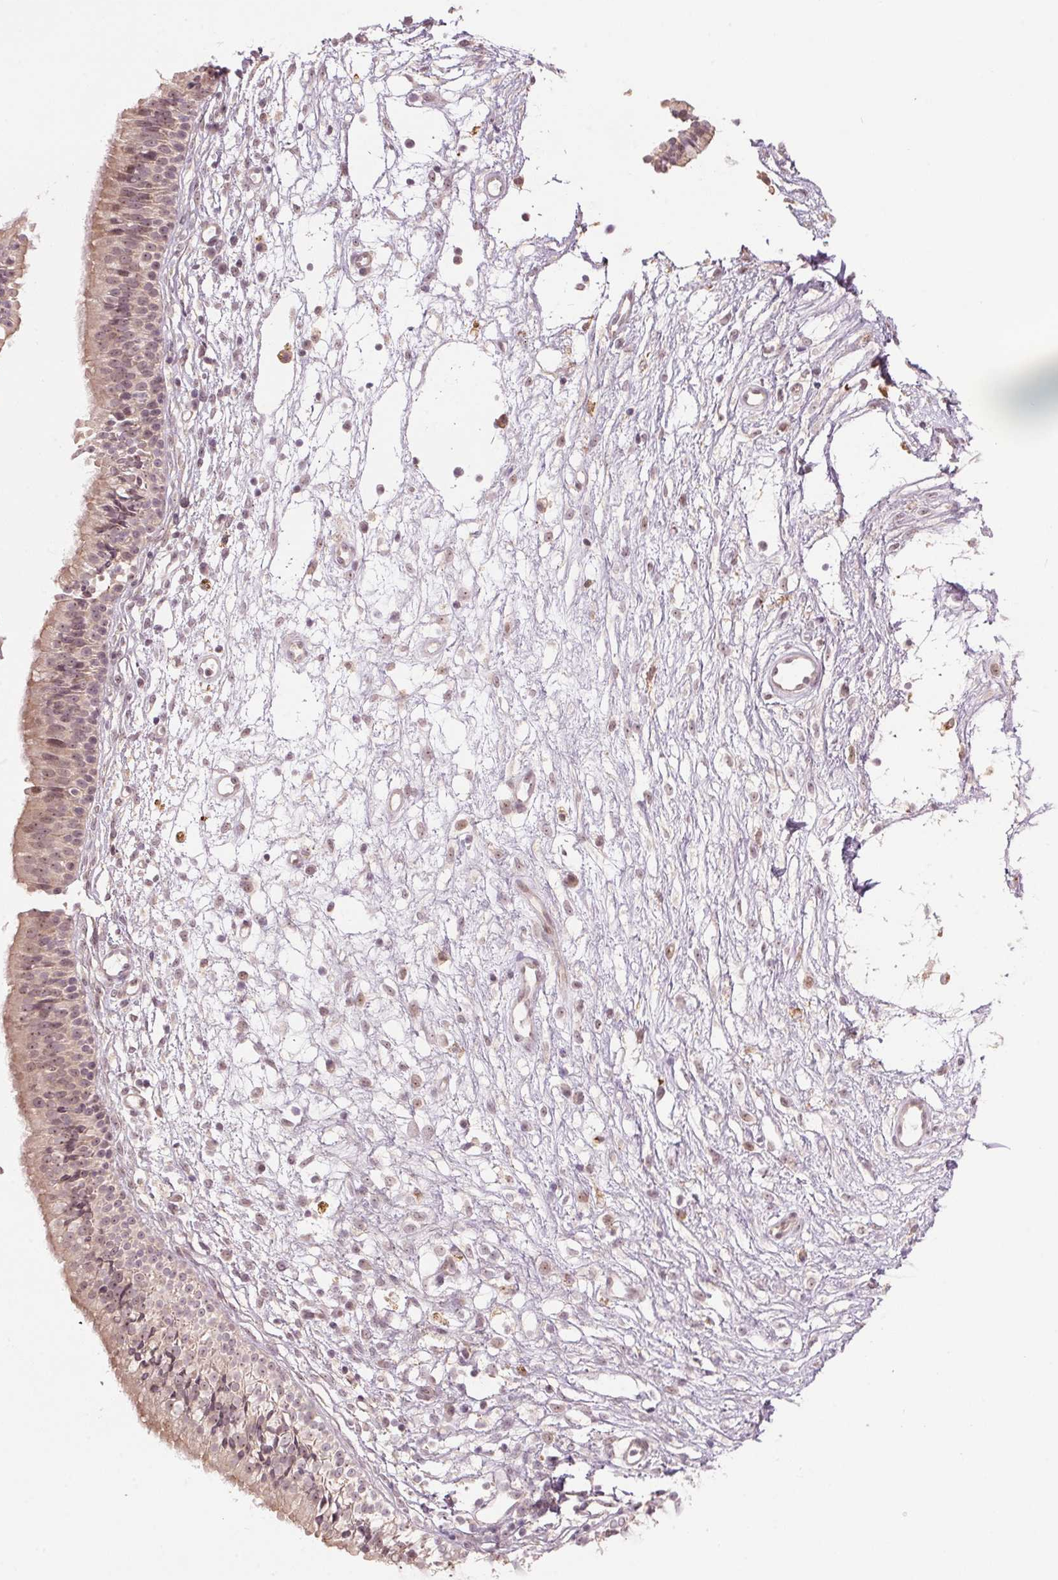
{"staining": {"intensity": "weak", "quantity": ">75%", "location": "cytoplasmic/membranous"}, "tissue": "nasopharynx", "cell_type": "Respiratory epithelial cells", "image_type": "normal", "snomed": [{"axis": "morphology", "description": "Normal tissue, NOS"}, {"axis": "topography", "description": "Nasopharynx"}], "caption": "This is a histology image of immunohistochemistry (IHC) staining of normal nasopharynx, which shows weak expression in the cytoplasmic/membranous of respiratory epithelial cells.", "gene": "TMED6", "patient": {"sex": "male", "age": 24}}